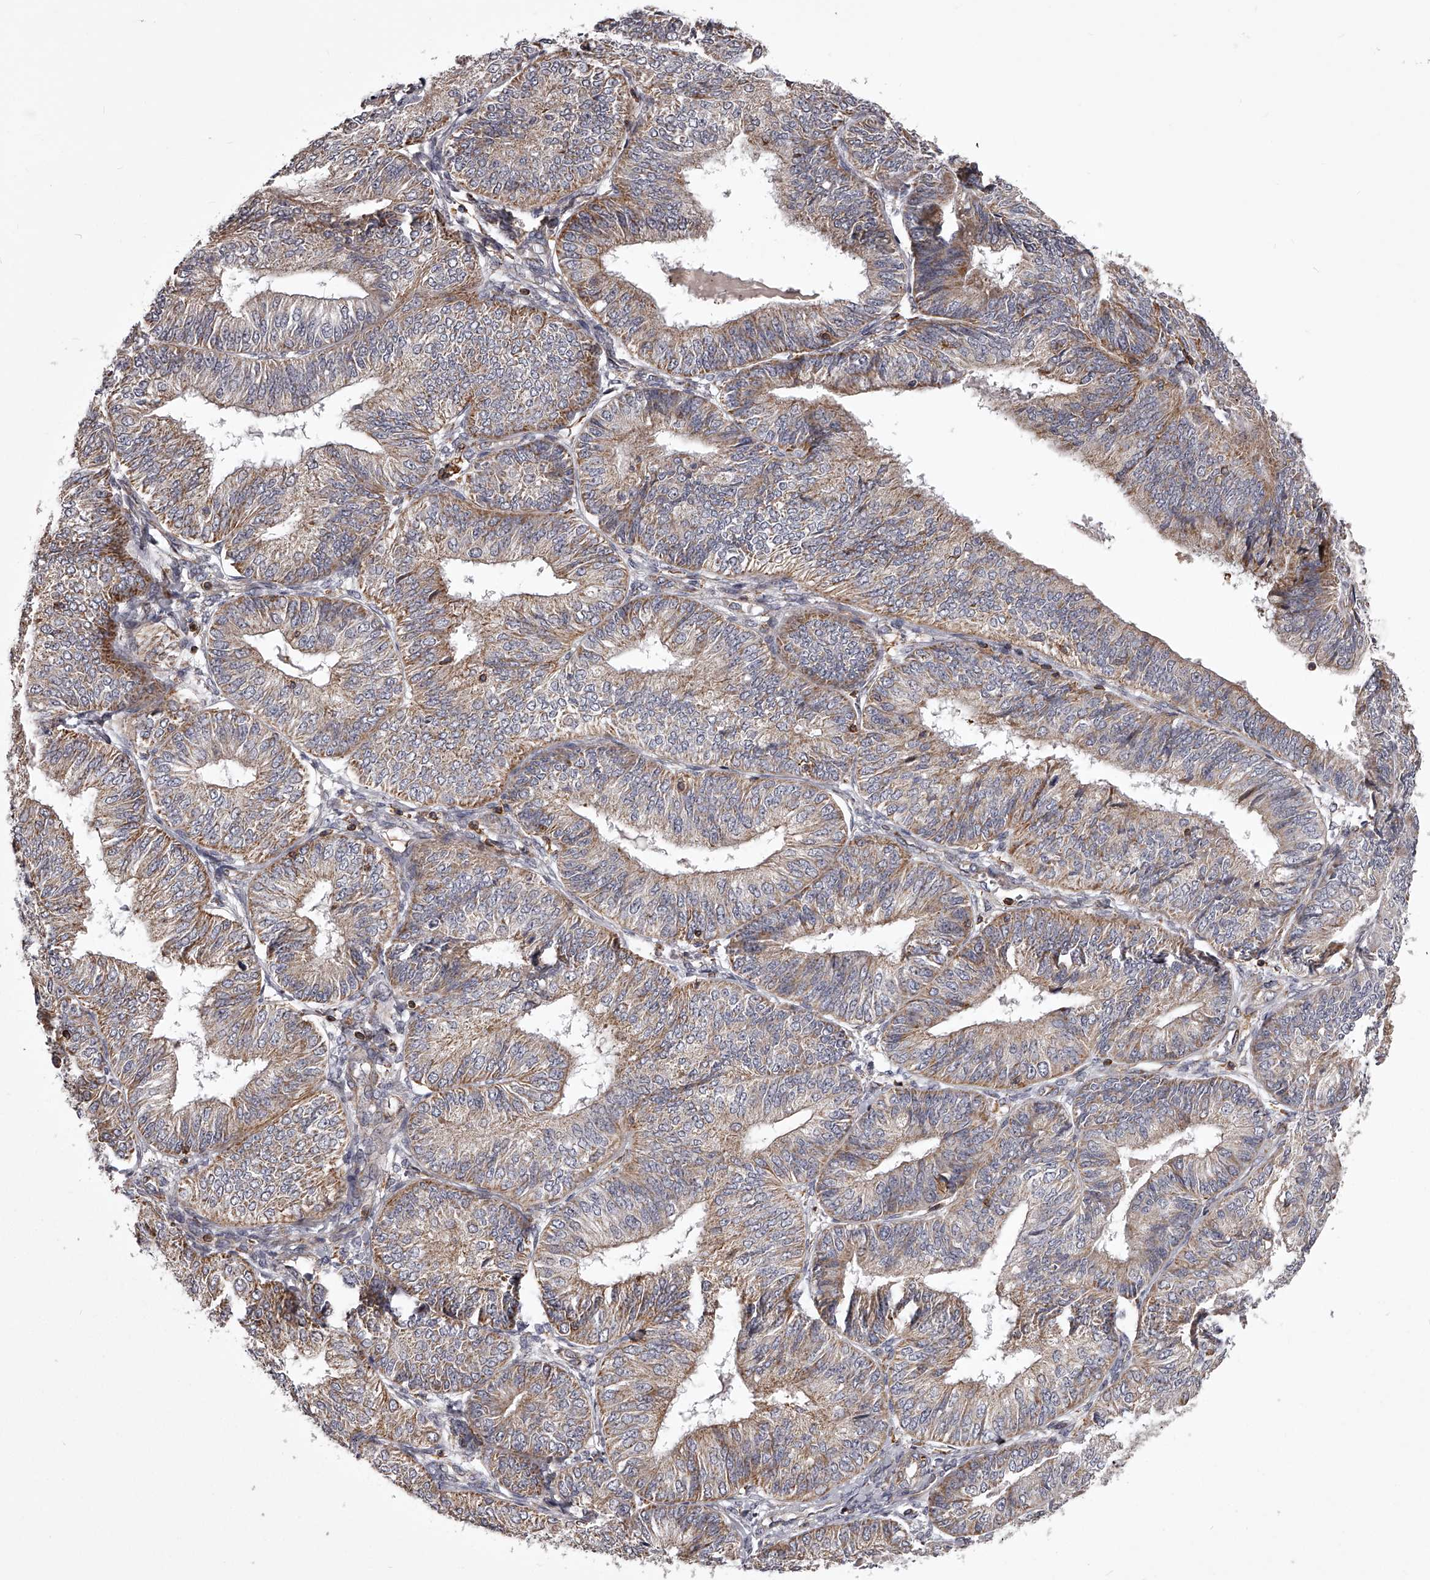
{"staining": {"intensity": "moderate", "quantity": "25%-75%", "location": "cytoplasmic/membranous"}, "tissue": "endometrial cancer", "cell_type": "Tumor cells", "image_type": "cancer", "snomed": [{"axis": "morphology", "description": "Adenocarcinoma, NOS"}, {"axis": "topography", "description": "Endometrium"}], "caption": "A high-resolution micrograph shows IHC staining of endometrial cancer, which displays moderate cytoplasmic/membranous positivity in about 25%-75% of tumor cells. (Stains: DAB (3,3'-diaminobenzidine) in brown, nuclei in blue, Microscopy: brightfield microscopy at high magnification).", "gene": "RRP36", "patient": {"sex": "female", "age": 58}}